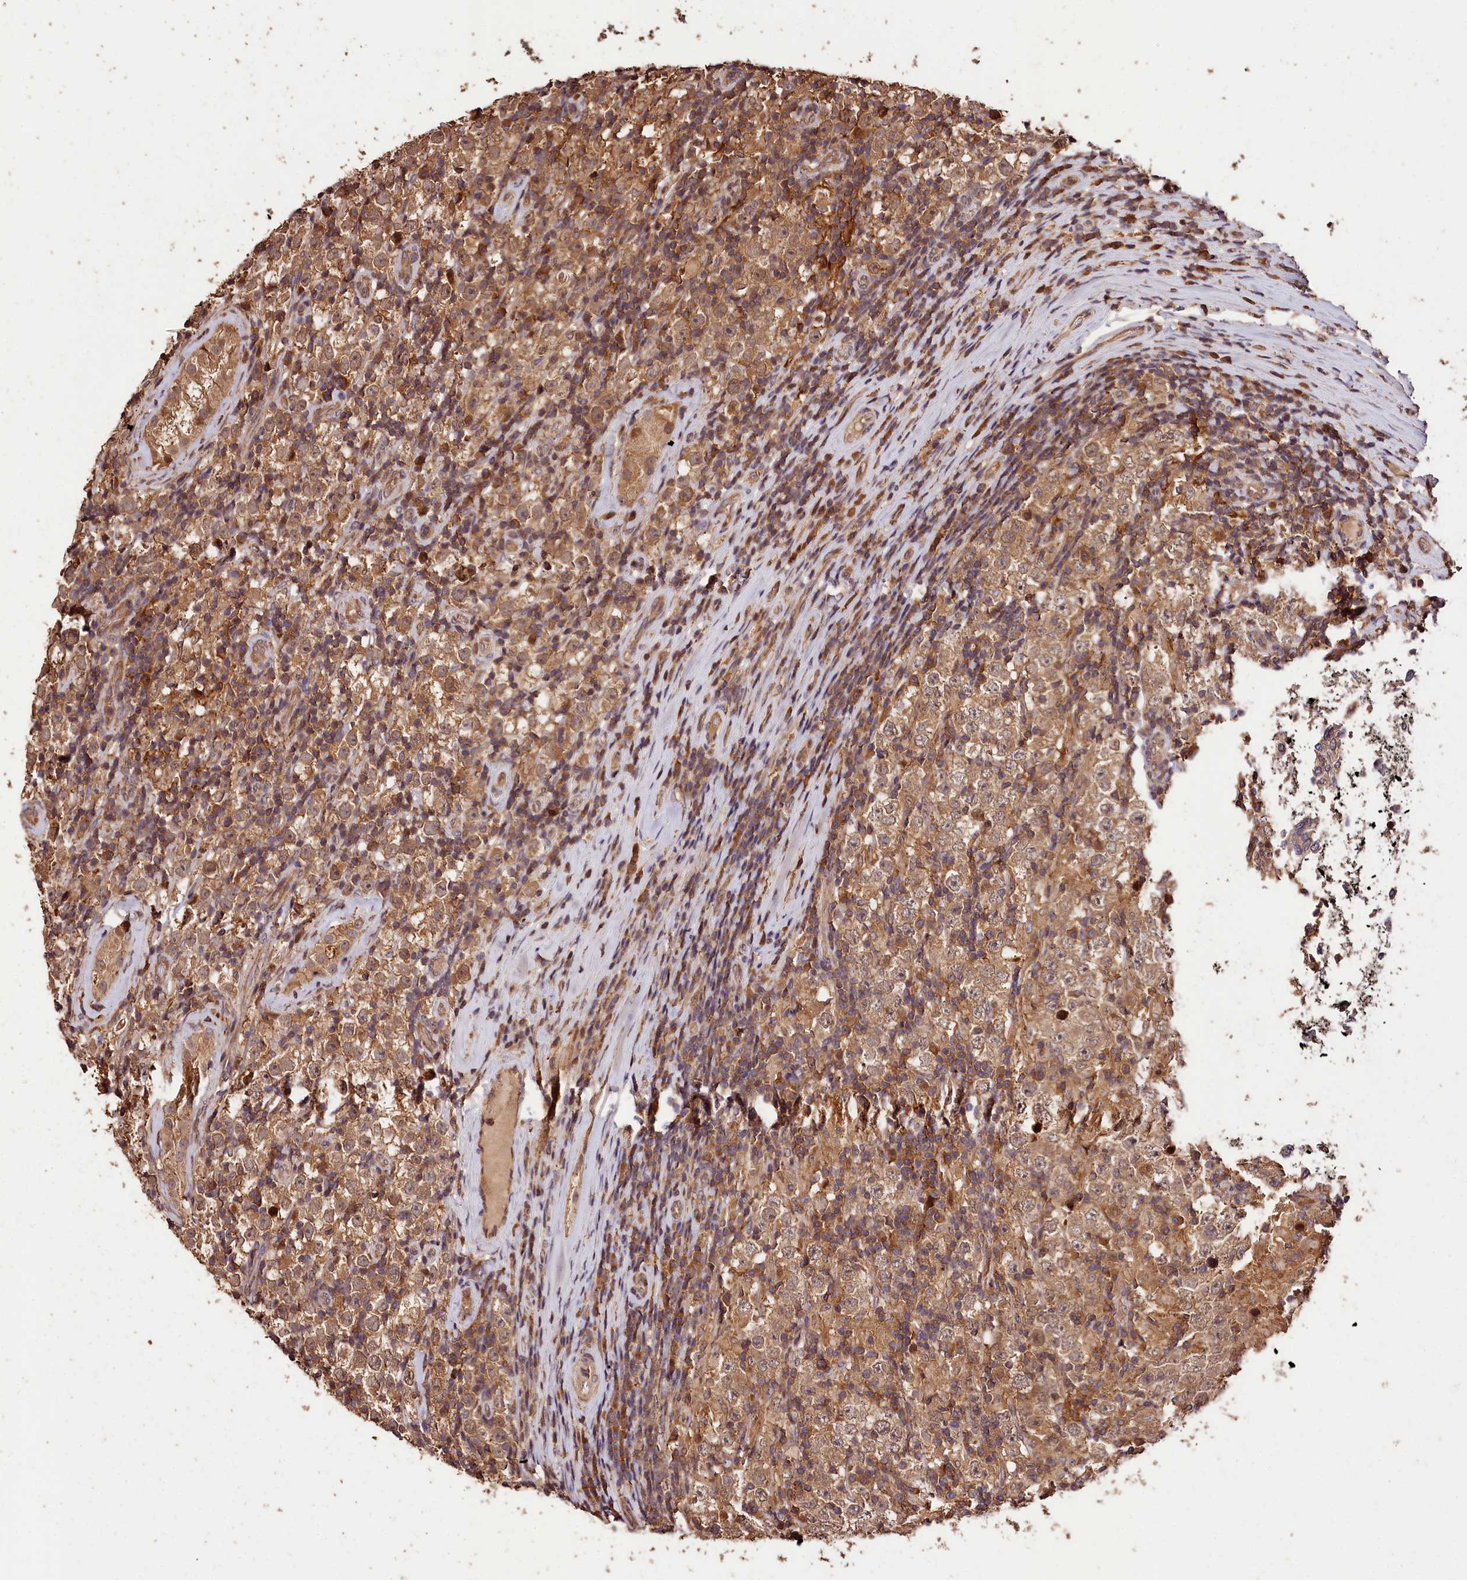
{"staining": {"intensity": "moderate", "quantity": ">75%", "location": "cytoplasmic/membranous"}, "tissue": "testis cancer", "cell_type": "Tumor cells", "image_type": "cancer", "snomed": [{"axis": "morphology", "description": "Normal tissue, NOS"}, {"axis": "morphology", "description": "Urothelial carcinoma, High grade"}, {"axis": "morphology", "description": "Seminoma, NOS"}, {"axis": "morphology", "description": "Carcinoma, Embryonal, NOS"}, {"axis": "topography", "description": "Urinary bladder"}, {"axis": "topography", "description": "Testis"}], "caption": "Immunohistochemical staining of human testis cancer displays moderate cytoplasmic/membranous protein staining in approximately >75% of tumor cells. Using DAB (3,3'-diaminobenzidine) (brown) and hematoxylin (blue) stains, captured at high magnification using brightfield microscopy.", "gene": "KPTN", "patient": {"sex": "male", "age": 41}}